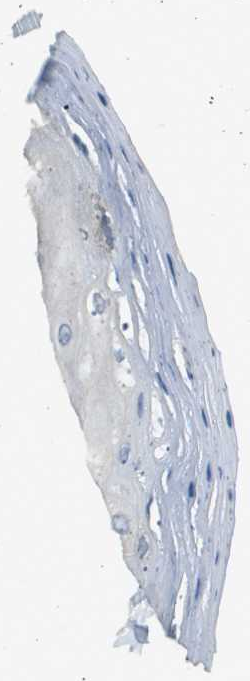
{"staining": {"intensity": "weak", "quantity": "<25%", "location": "cytoplasmic/membranous"}, "tissue": "oral mucosa", "cell_type": "Squamous epithelial cells", "image_type": "normal", "snomed": [{"axis": "morphology", "description": "Normal tissue, NOS"}, {"axis": "morphology", "description": "Squamous cell carcinoma, NOS"}, {"axis": "topography", "description": "Skeletal muscle"}, {"axis": "topography", "description": "Oral tissue"}, {"axis": "topography", "description": "Head-Neck"}], "caption": "High magnification brightfield microscopy of unremarkable oral mucosa stained with DAB (brown) and counterstained with hematoxylin (blue): squamous epithelial cells show no significant expression.", "gene": "CORO1B", "patient": {"sex": "female", "age": 84}}